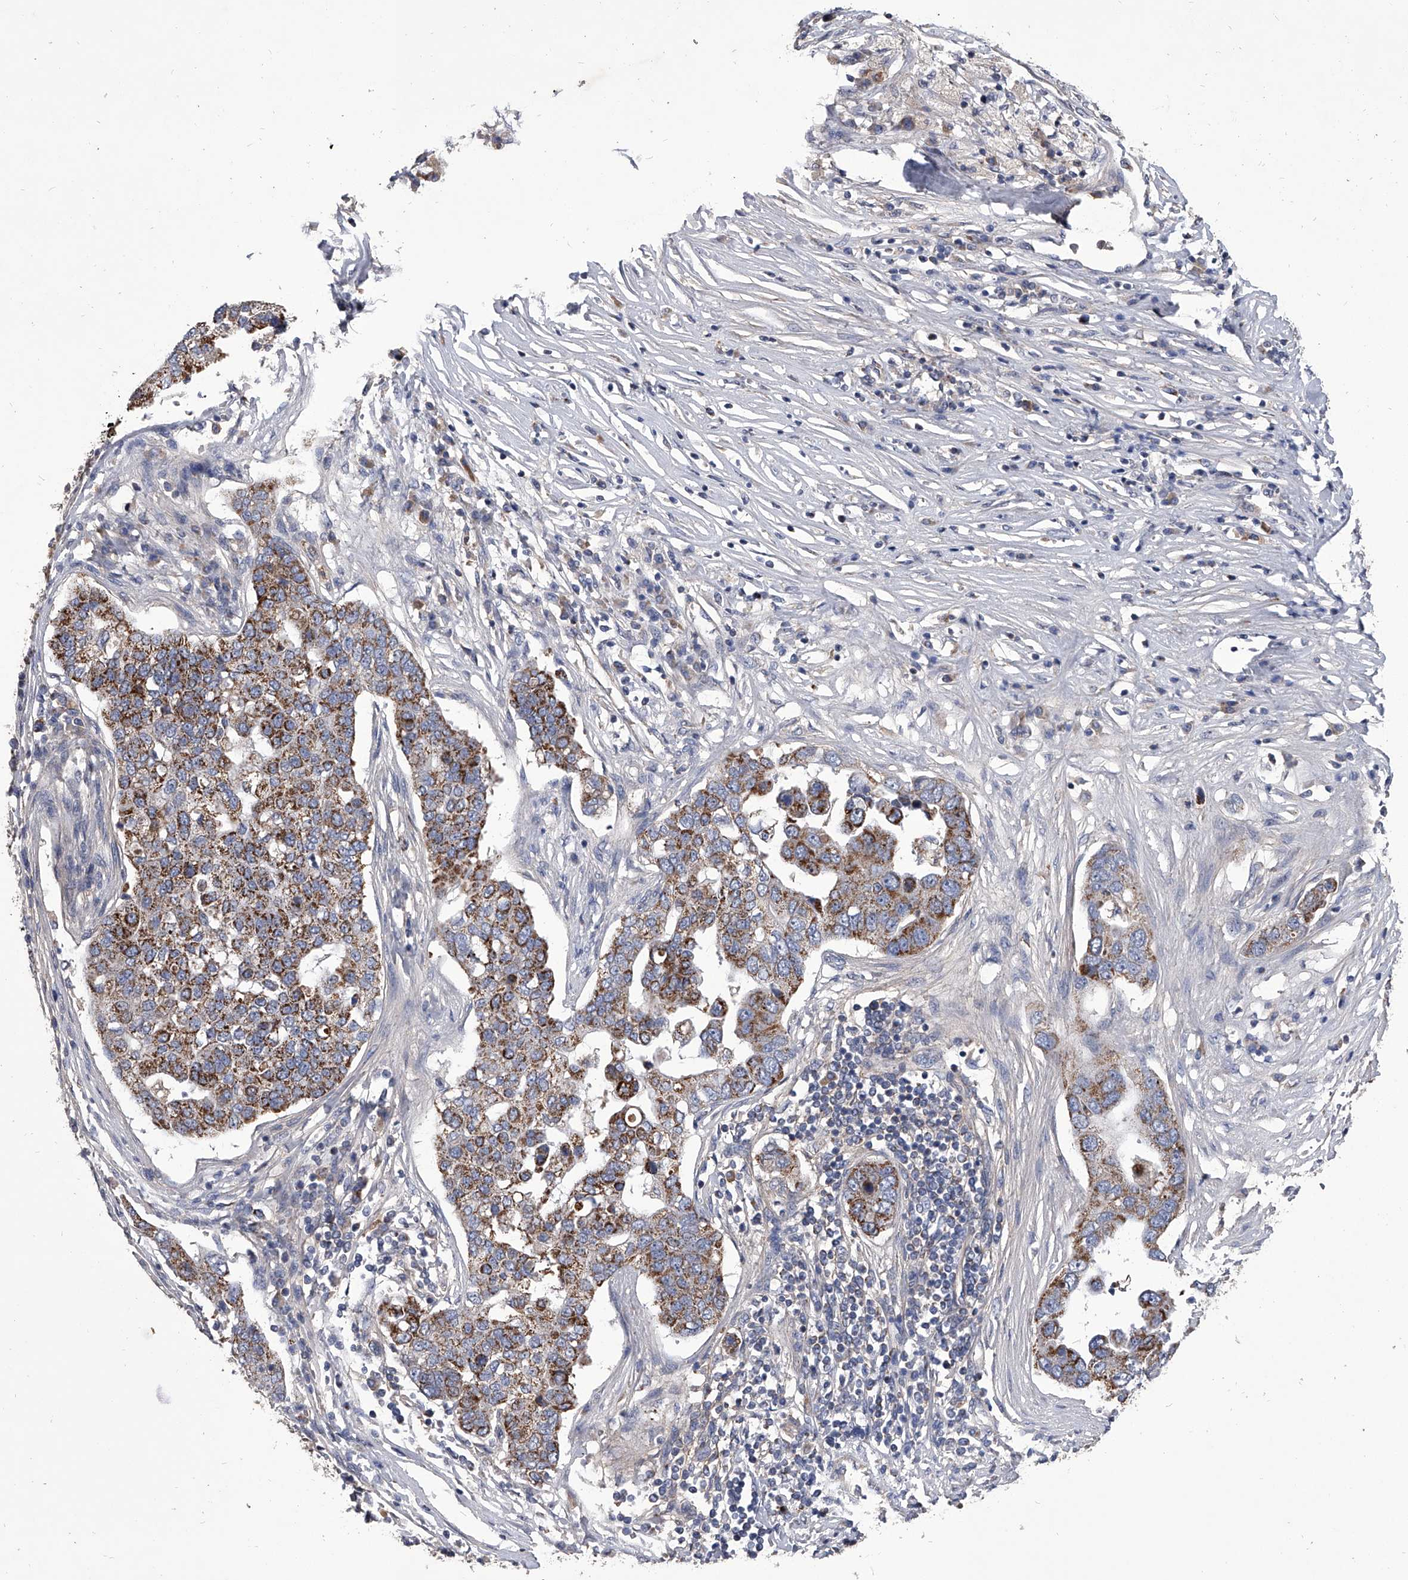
{"staining": {"intensity": "moderate", "quantity": ">75%", "location": "cytoplasmic/membranous"}, "tissue": "pancreatic cancer", "cell_type": "Tumor cells", "image_type": "cancer", "snomed": [{"axis": "morphology", "description": "Adenocarcinoma, NOS"}, {"axis": "topography", "description": "Pancreas"}], "caption": "Pancreatic cancer (adenocarcinoma) tissue displays moderate cytoplasmic/membranous staining in about >75% of tumor cells", "gene": "NRP1", "patient": {"sex": "female", "age": 61}}